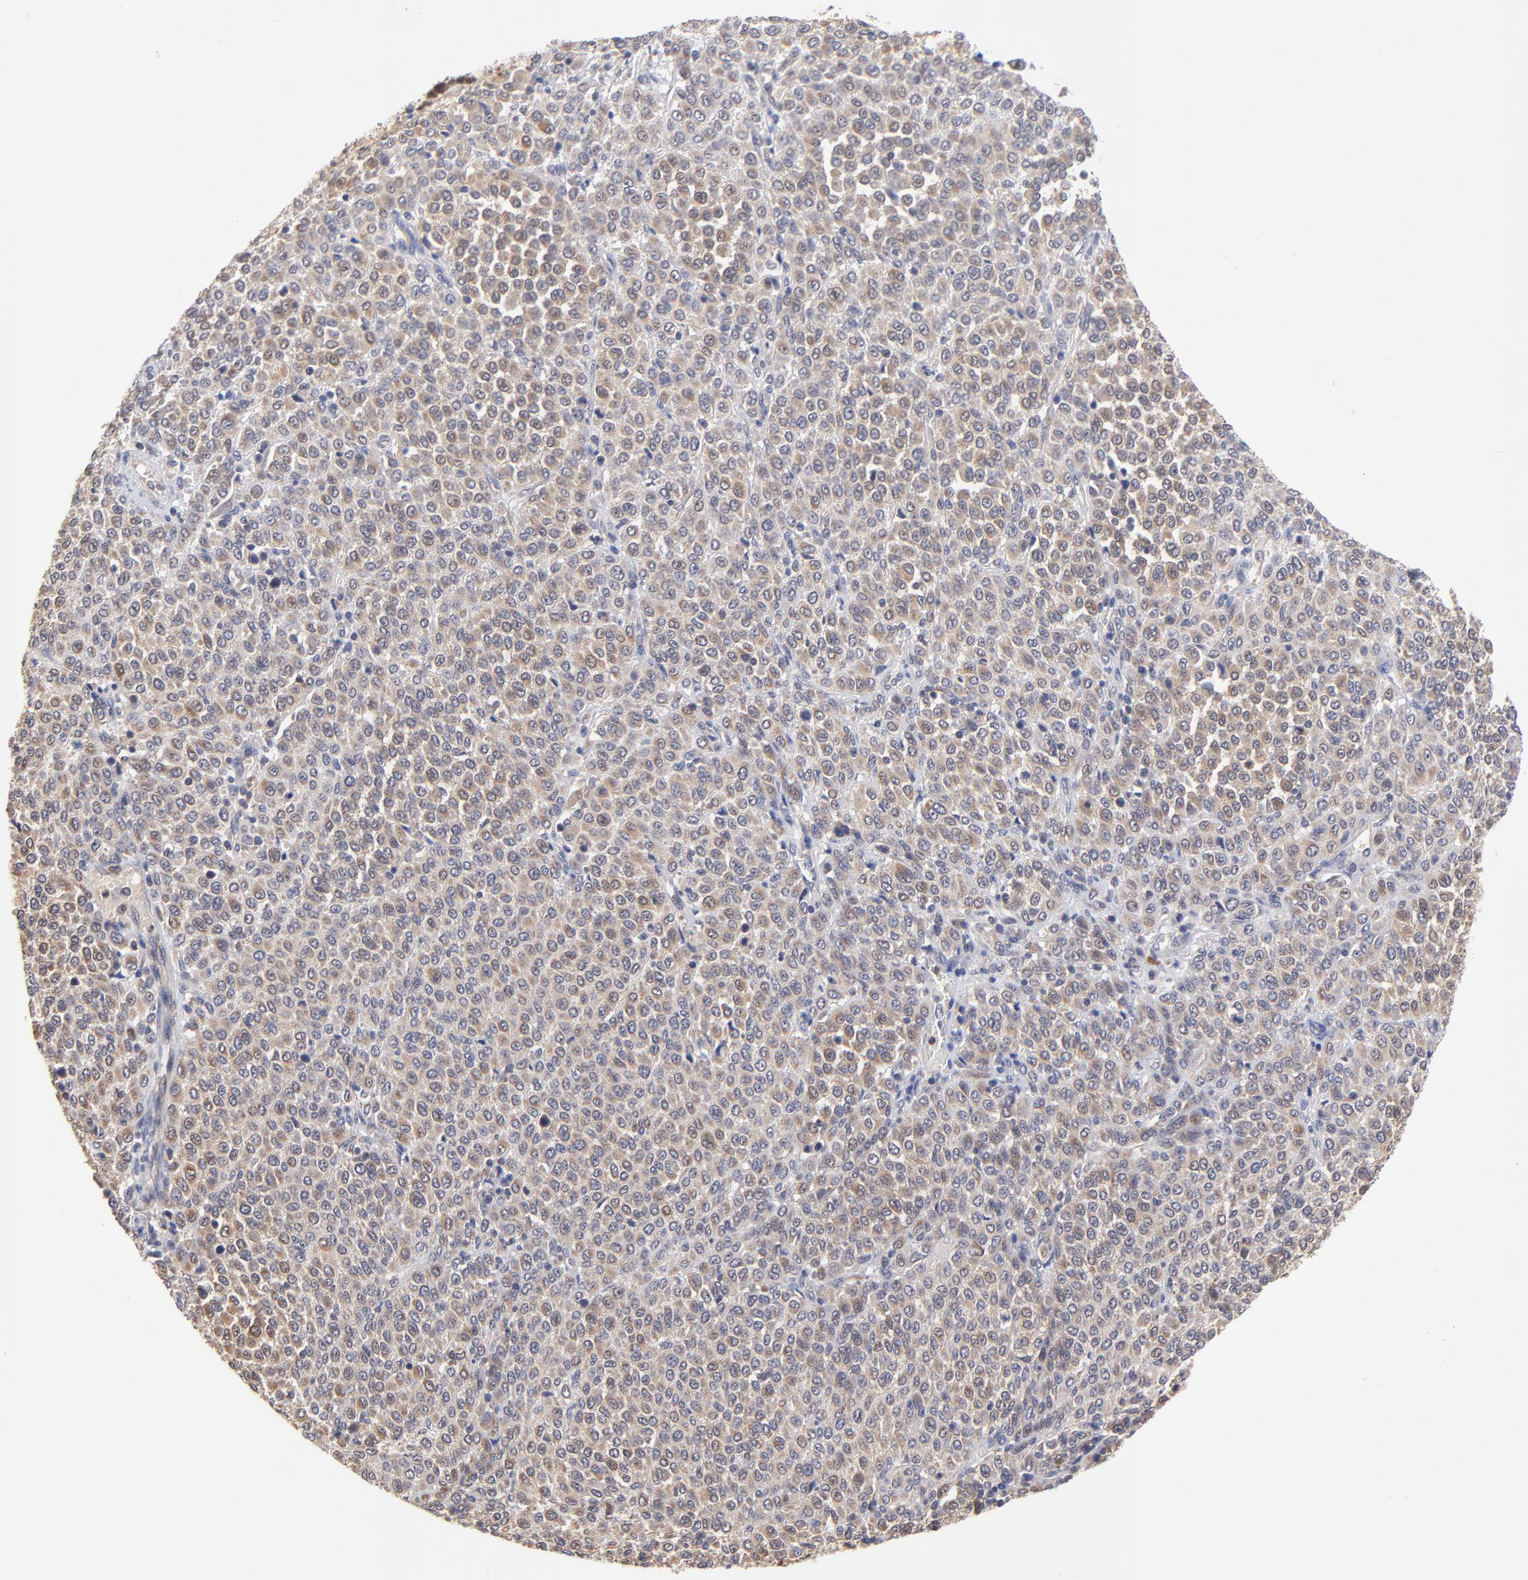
{"staining": {"intensity": "weak", "quantity": ">75%", "location": "cytoplasmic/membranous"}, "tissue": "melanoma", "cell_type": "Tumor cells", "image_type": "cancer", "snomed": [{"axis": "morphology", "description": "Malignant melanoma, Metastatic site"}, {"axis": "topography", "description": "Pancreas"}], "caption": "High-power microscopy captured an IHC histopathology image of melanoma, revealing weak cytoplasmic/membranous staining in approximately >75% of tumor cells.", "gene": "PCMT1", "patient": {"sex": "female", "age": 30}}